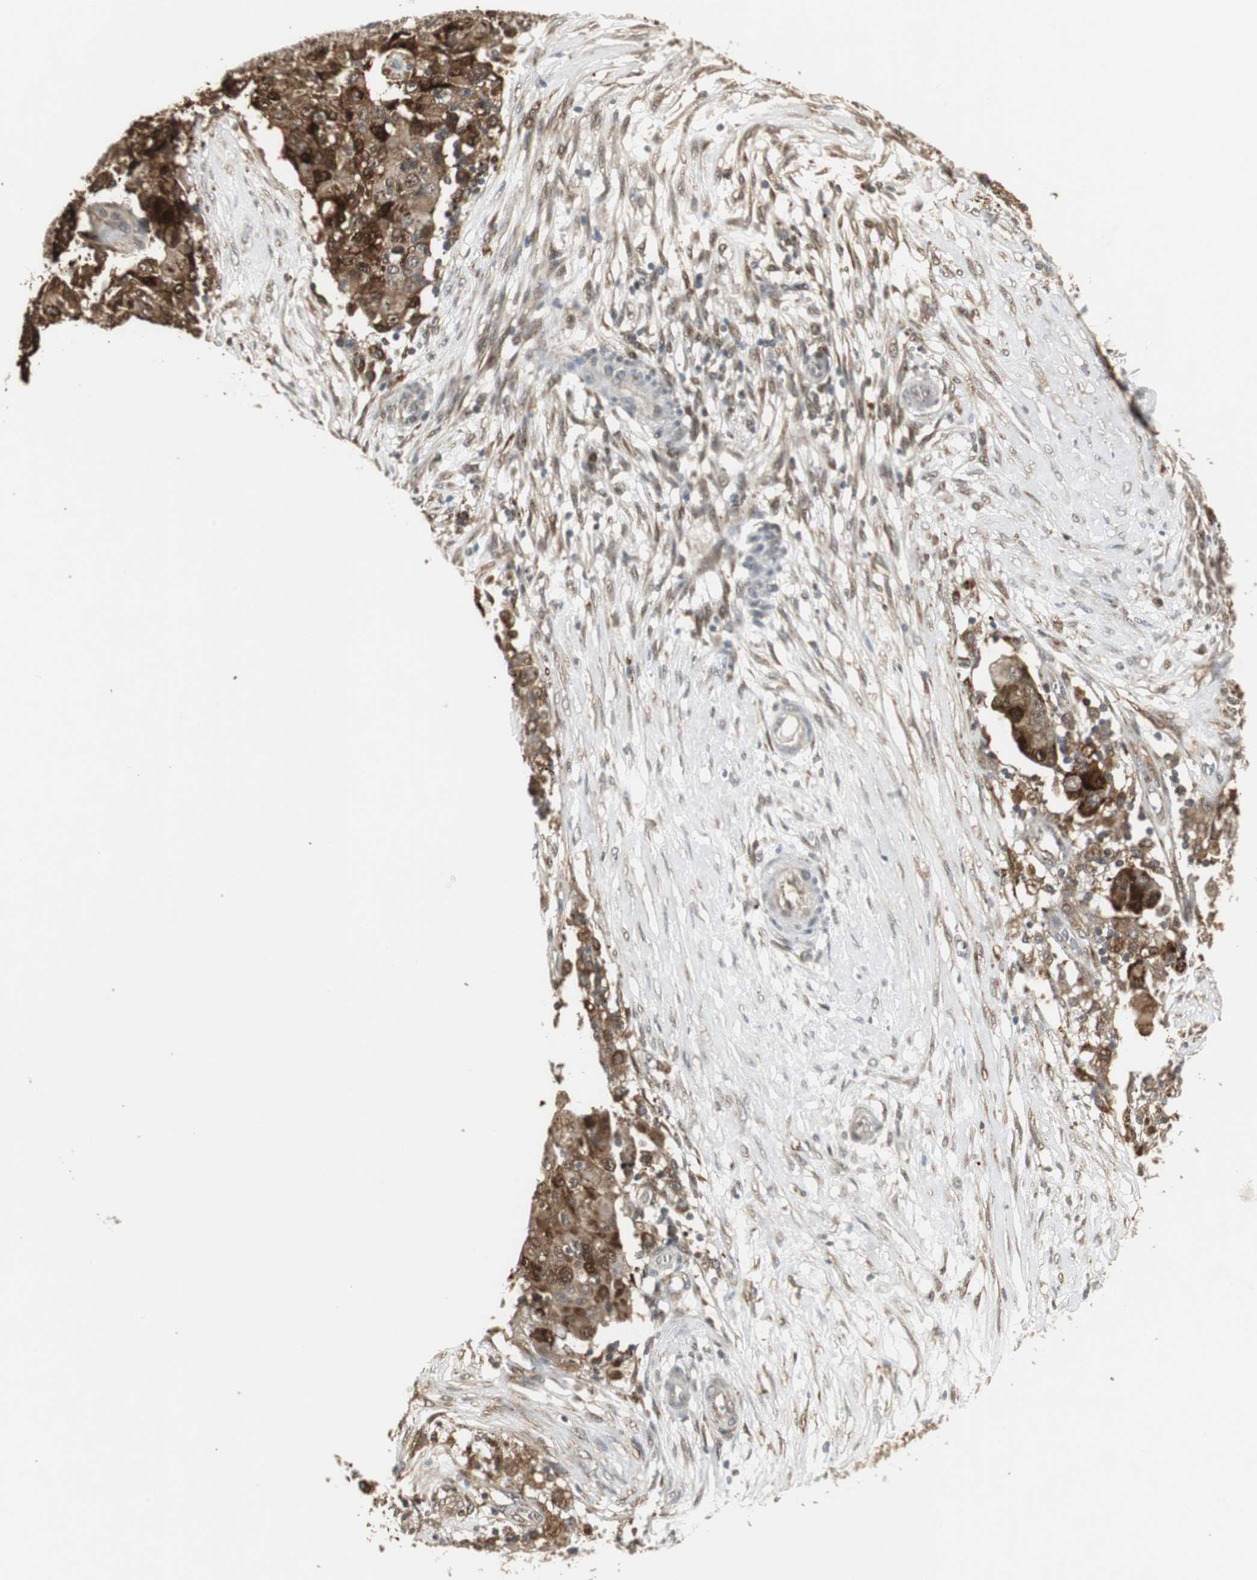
{"staining": {"intensity": "strong", "quantity": ">75%", "location": "cytoplasmic/membranous,nuclear"}, "tissue": "ovarian cancer", "cell_type": "Tumor cells", "image_type": "cancer", "snomed": [{"axis": "morphology", "description": "Carcinoma, endometroid"}, {"axis": "topography", "description": "Ovary"}], "caption": "Protein analysis of ovarian cancer (endometroid carcinoma) tissue displays strong cytoplasmic/membranous and nuclear staining in about >75% of tumor cells.", "gene": "PLIN3", "patient": {"sex": "female", "age": 42}}